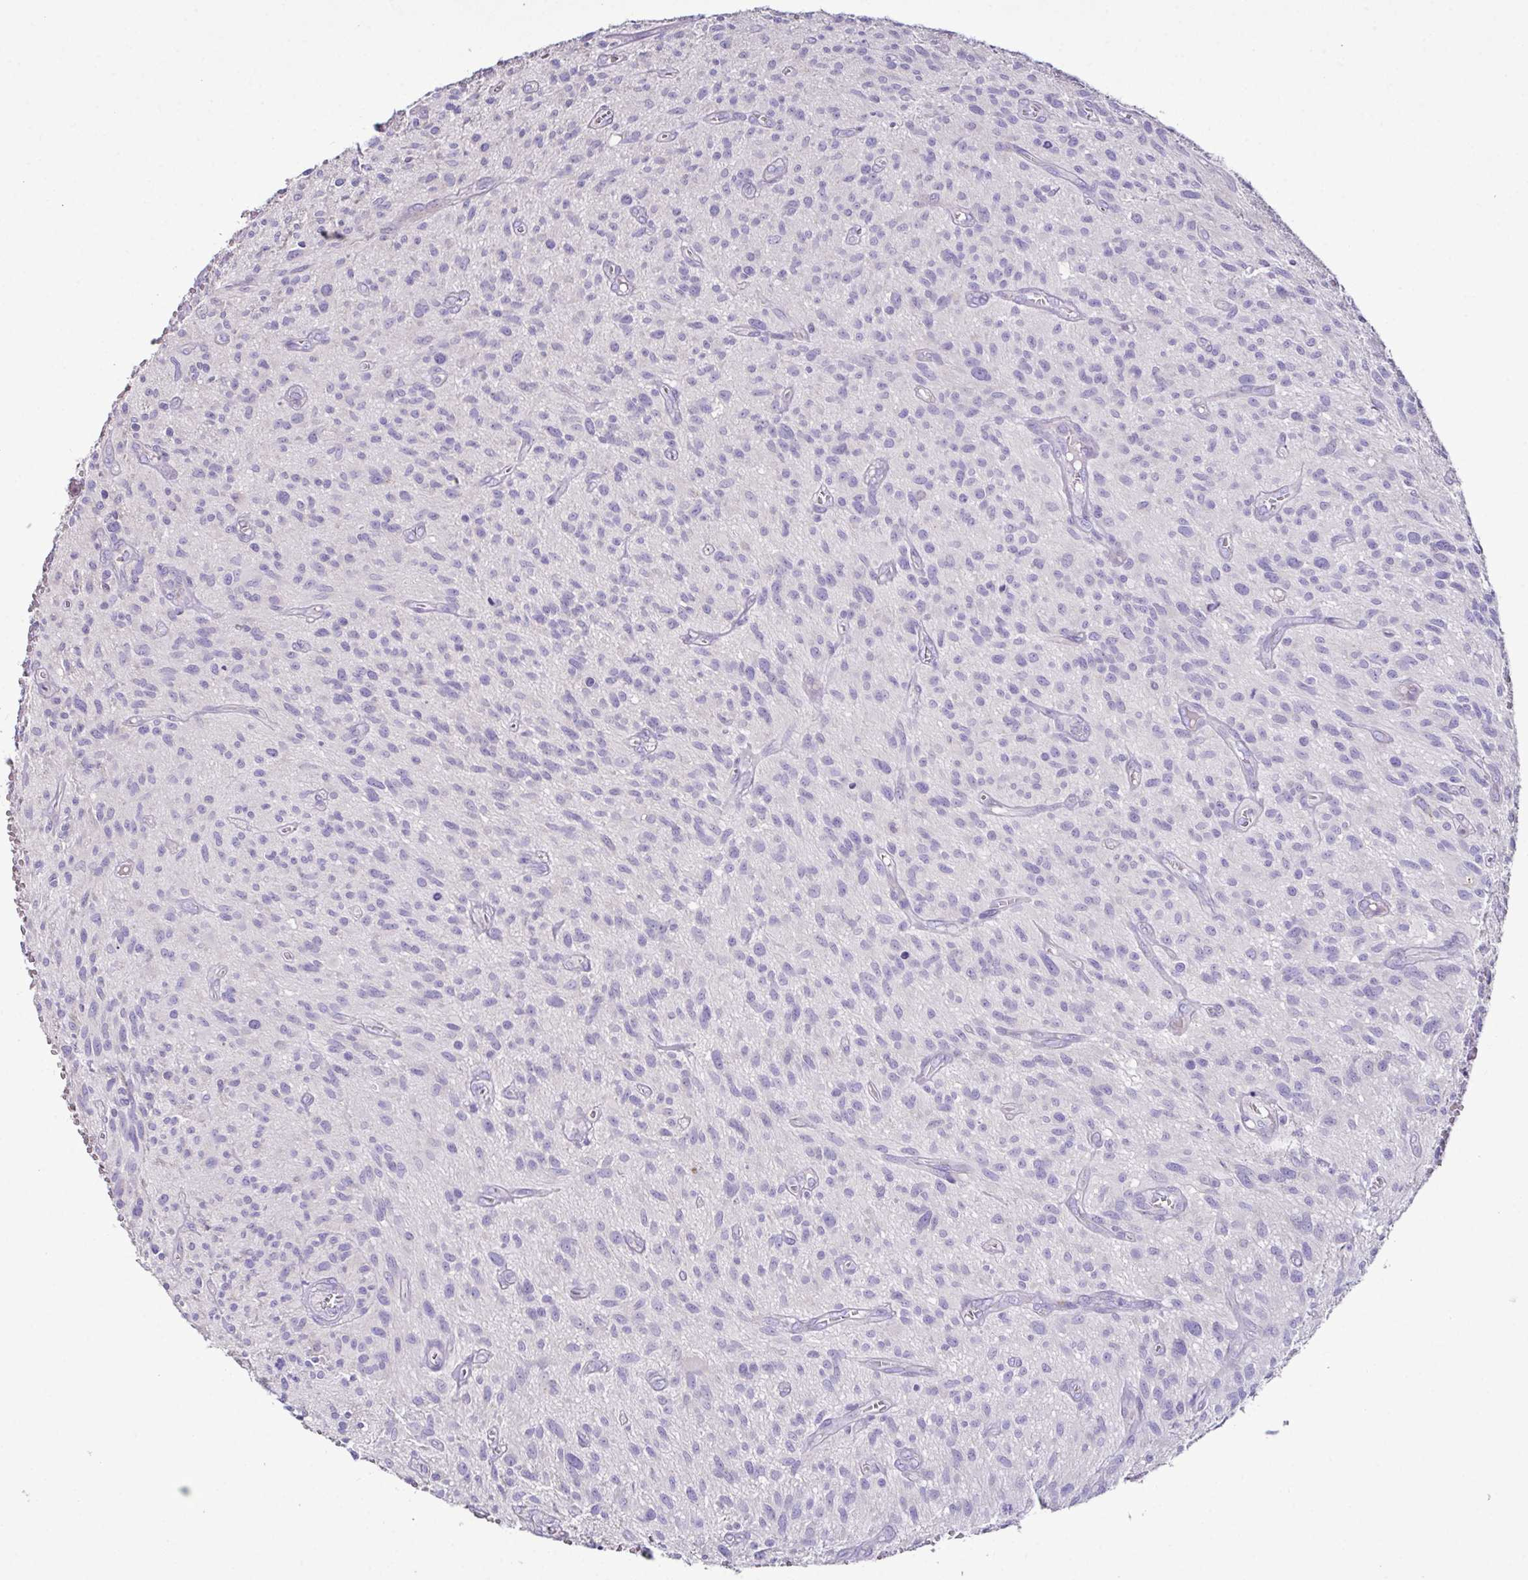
{"staining": {"intensity": "negative", "quantity": "none", "location": "none"}, "tissue": "glioma", "cell_type": "Tumor cells", "image_type": "cancer", "snomed": [{"axis": "morphology", "description": "Glioma, malignant, High grade"}, {"axis": "topography", "description": "Brain"}], "caption": "A micrograph of human glioma is negative for staining in tumor cells.", "gene": "MARCO", "patient": {"sex": "male", "age": 75}}